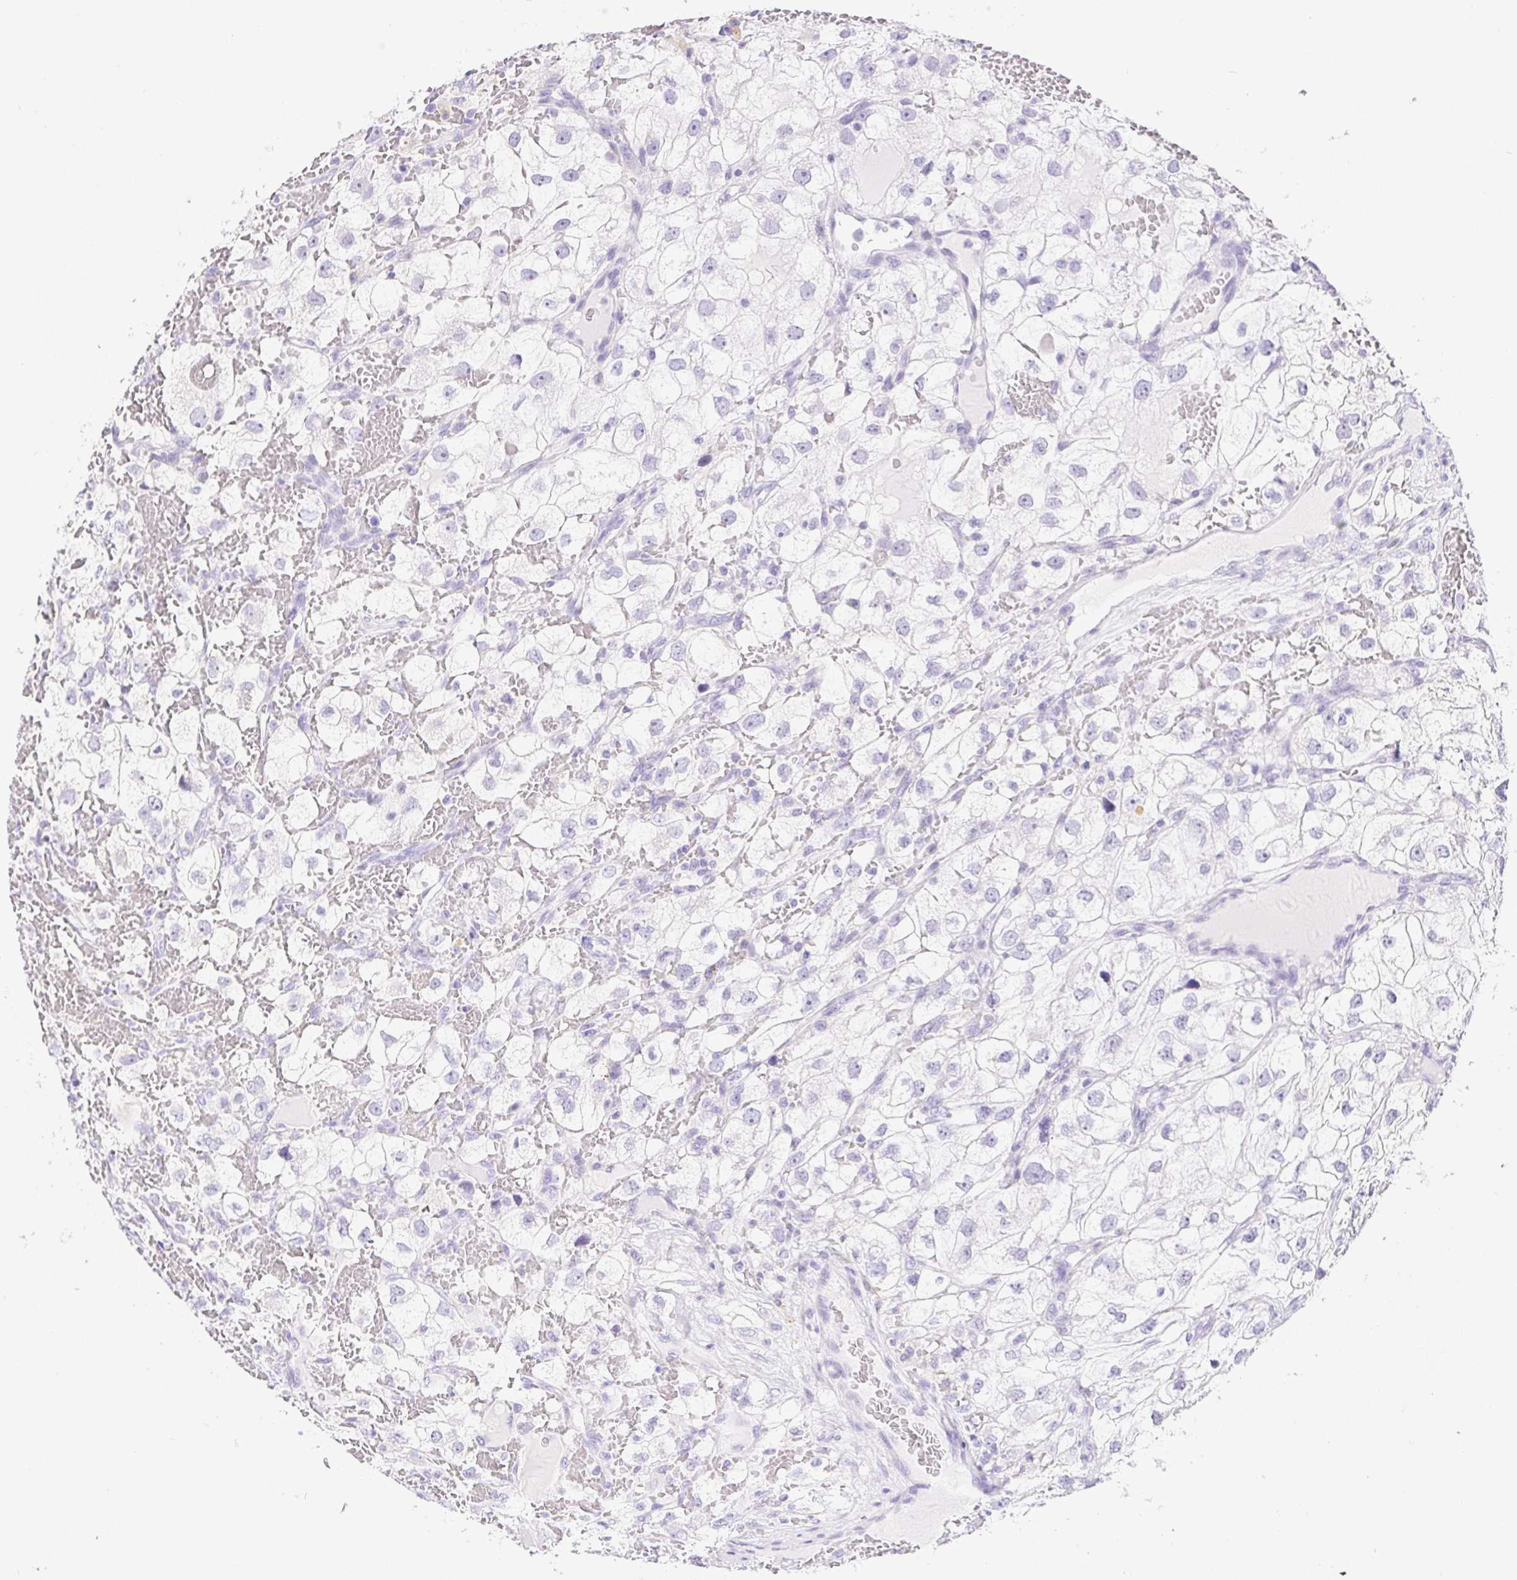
{"staining": {"intensity": "negative", "quantity": "none", "location": "none"}, "tissue": "renal cancer", "cell_type": "Tumor cells", "image_type": "cancer", "snomed": [{"axis": "morphology", "description": "Adenocarcinoma, NOS"}, {"axis": "topography", "description": "Kidney"}], "caption": "Human renal cancer (adenocarcinoma) stained for a protein using immunohistochemistry displays no expression in tumor cells.", "gene": "PNLIP", "patient": {"sex": "male", "age": 59}}